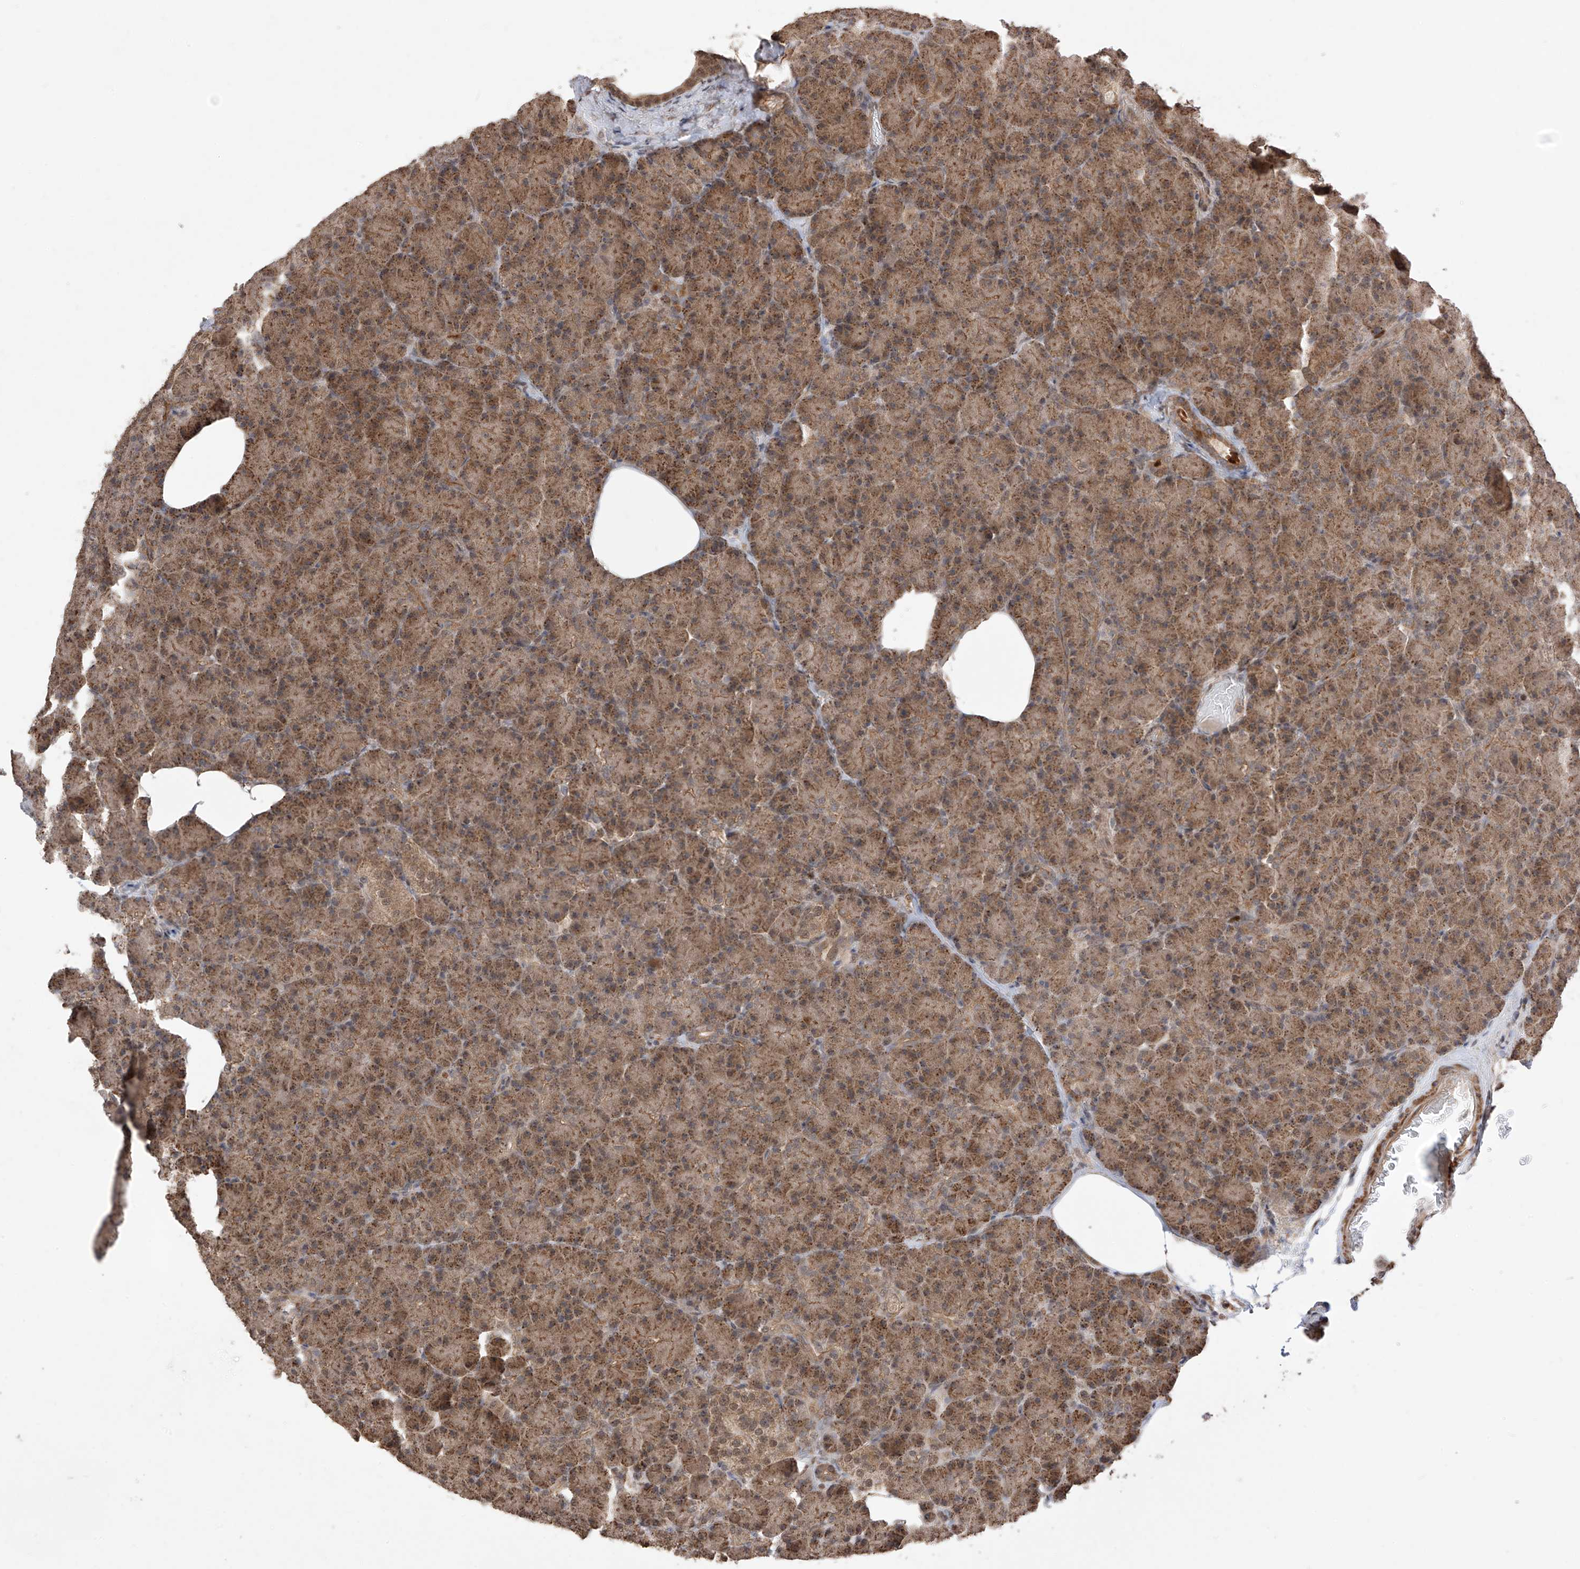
{"staining": {"intensity": "moderate", "quantity": ">75%", "location": "cytoplasmic/membranous"}, "tissue": "pancreas", "cell_type": "Exocrine glandular cells", "image_type": "normal", "snomed": [{"axis": "morphology", "description": "Normal tissue, NOS"}, {"axis": "topography", "description": "Pancreas"}], "caption": "This micrograph shows normal pancreas stained with immunohistochemistry to label a protein in brown. The cytoplasmic/membranous of exocrine glandular cells show moderate positivity for the protein. Nuclei are counter-stained blue.", "gene": "LATS1", "patient": {"sex": "female", "age": 43}}